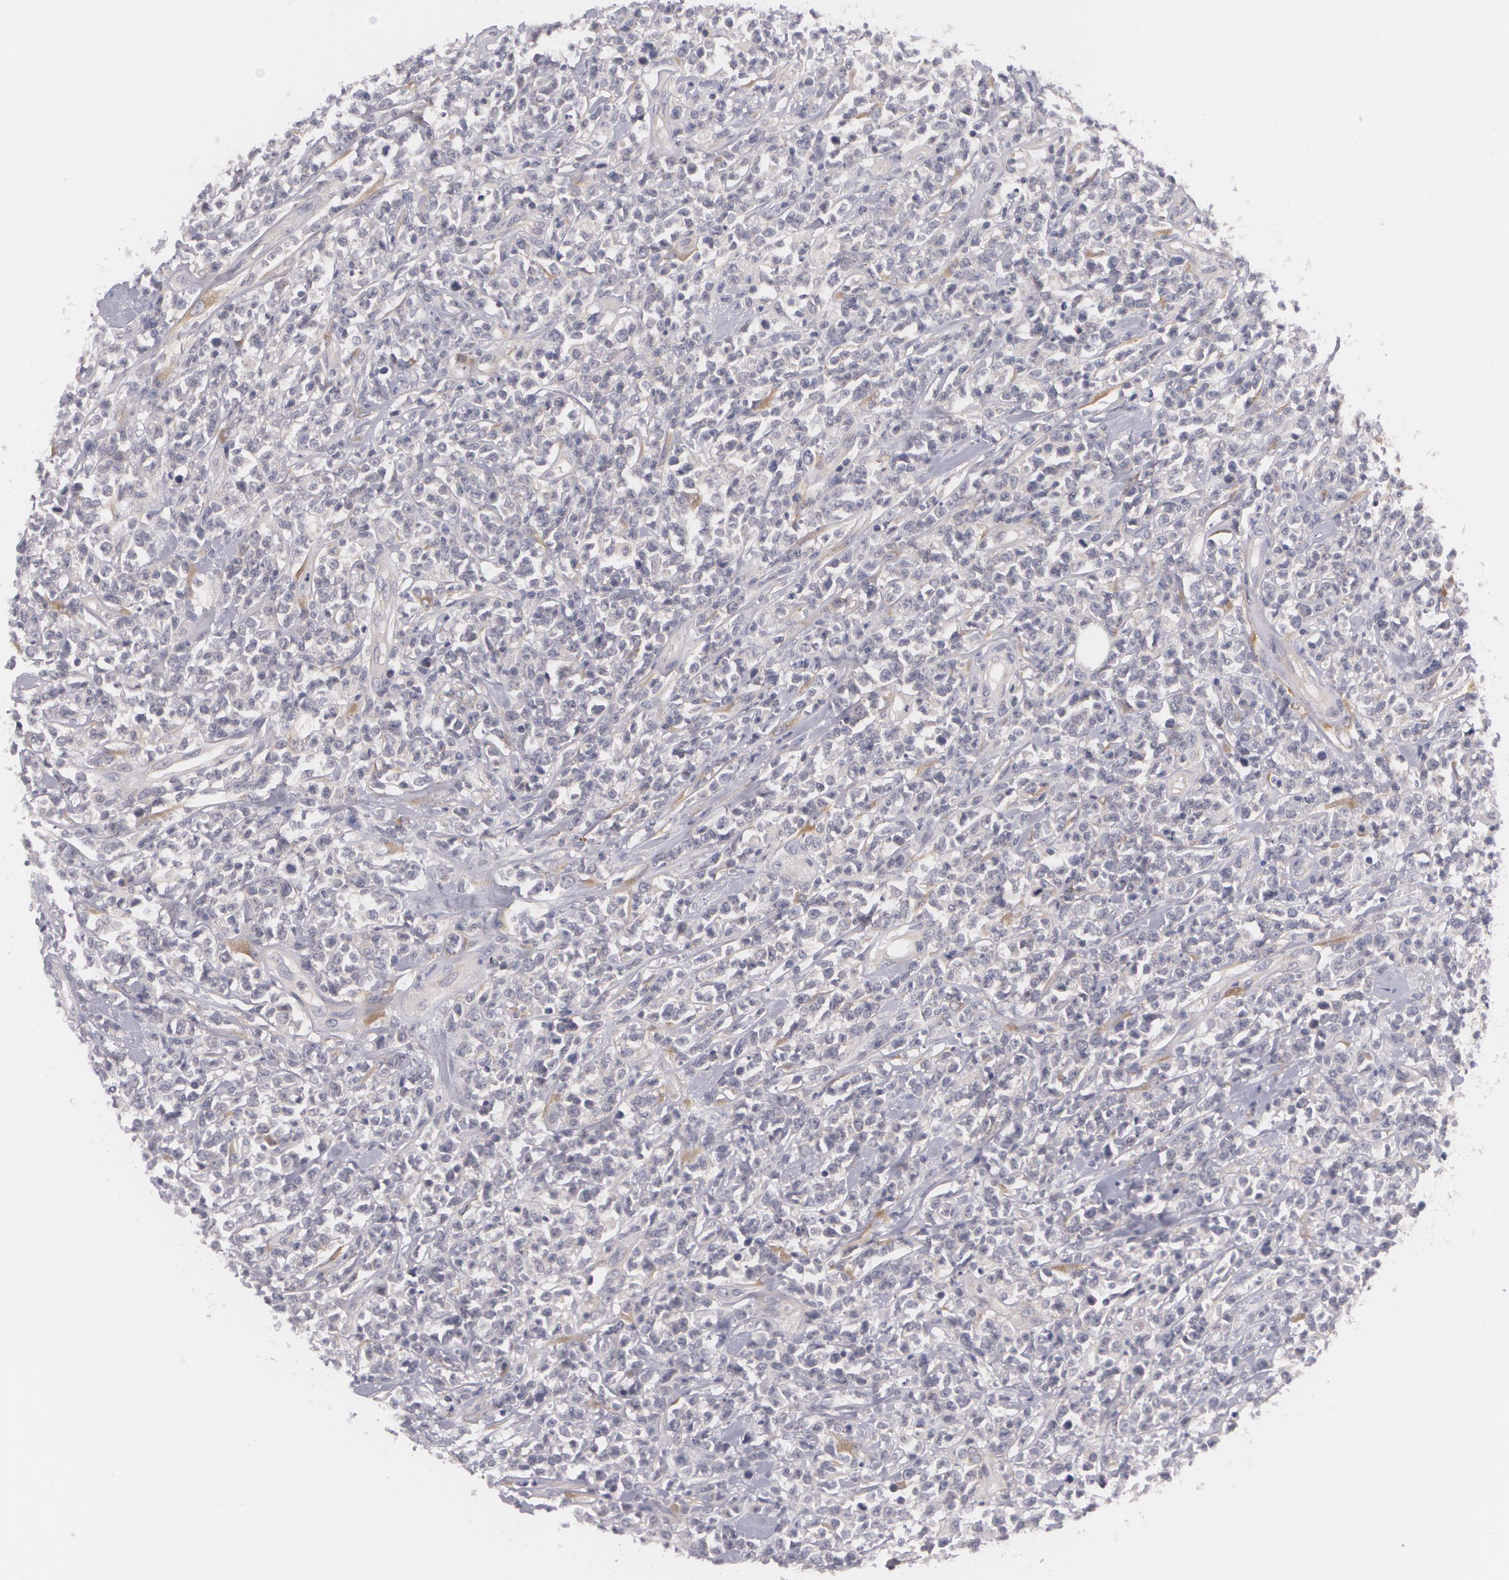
{"staining": {"intensity": "weak", "quantity": "<25%", "location": "cytoplasmic/membranous"}, "tissue": "lymphoma", "cell_type": "Tumor cells", "image_type": "cancer", "snomed": [{"axis": "morphology", "description": "Malignant lymphoma, non-Hodgkin's type, High grade"}, {"axis": "topography", "description": "Colon"}], "caption": "This is a histopathology image of immunohistochemistry (IHC) staining of high-grade malignant lymphoma, non-Hodgkin's type, which shows no expression in tumor cells.", "gene": "CASK", "patient": {"sex": "male", "age": 82}}